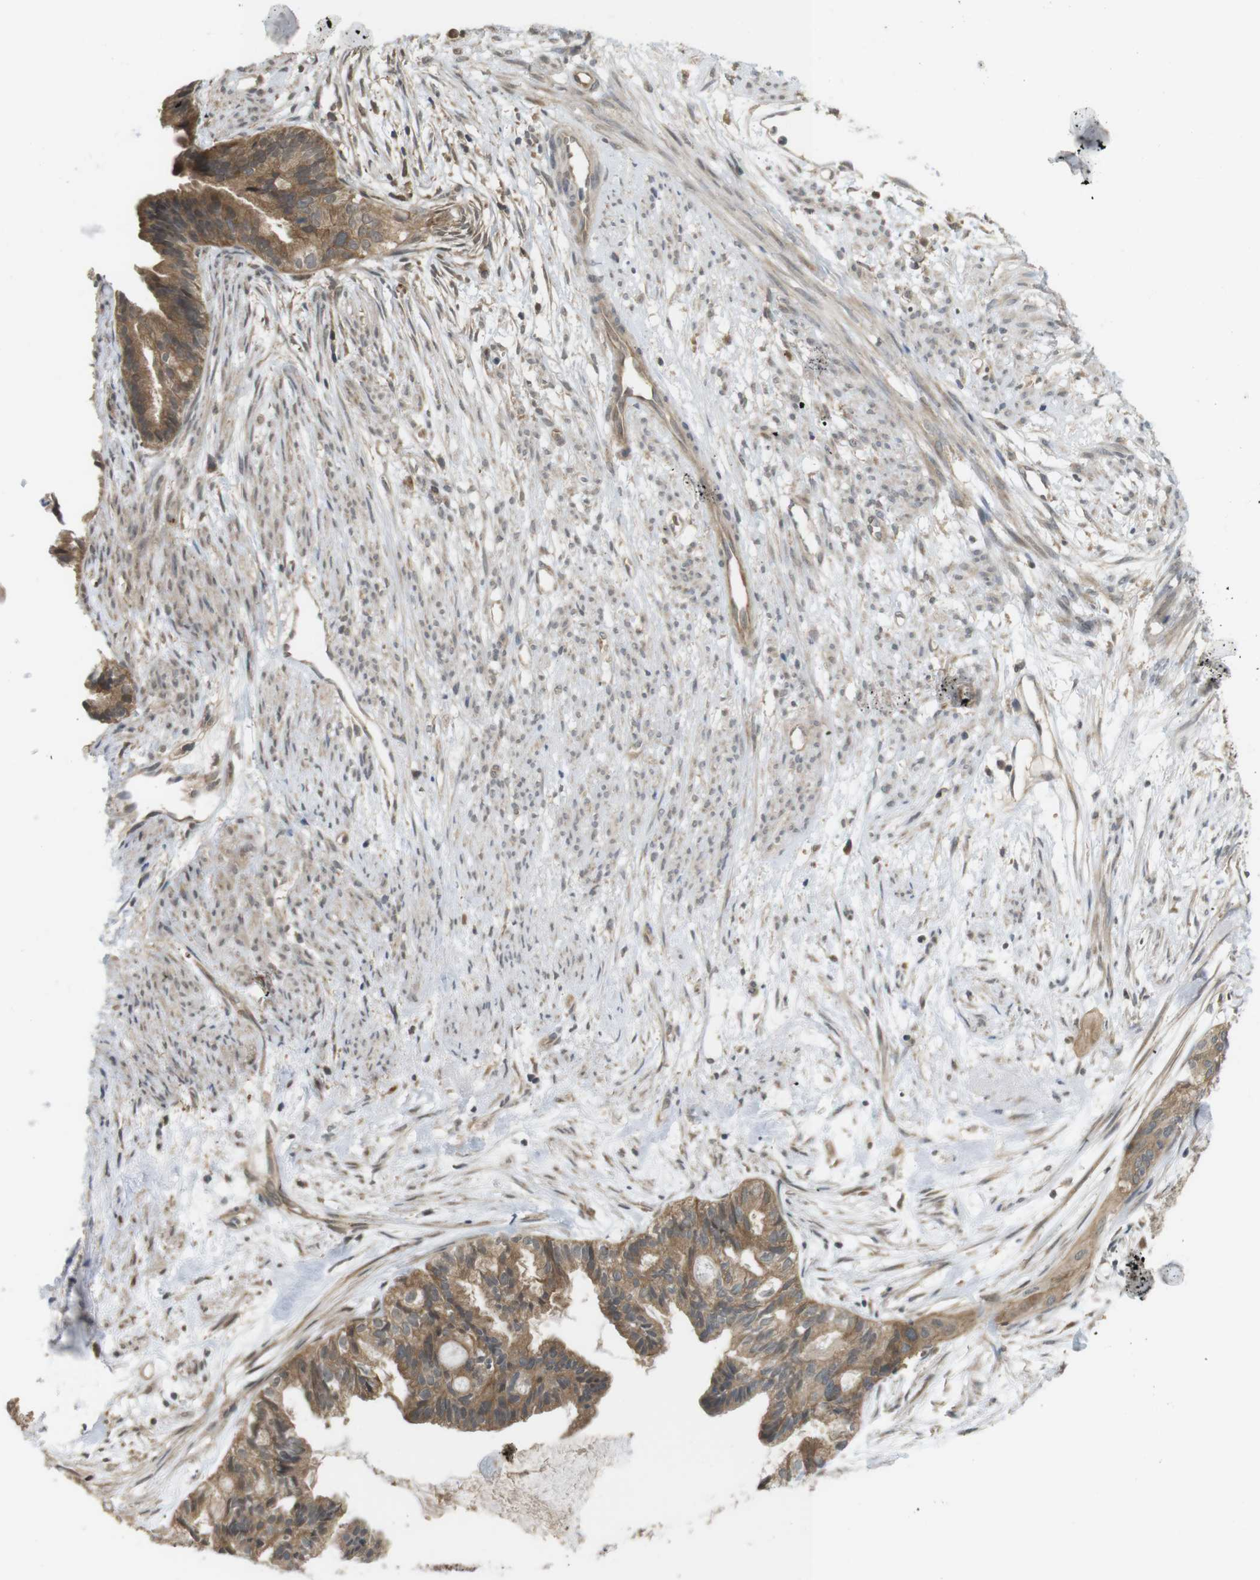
{"staining": {"intensity": "moderate", "quantity": ">75%", "location": "cytoplasmic/membranous"}, "tissue": "cervical cancer", "cell_type": "Tumor cells", "image_type": "cancer", "snomed": [{"axis": "morphology", "description": "Normal tissue, NOS"}, {"axis": "morphology", "description": "Adenocarcinoma, NOS"}, {"axis": "topography", "description": "Cervix"}, {"axis": "topography", "description": "Endometrium"}], "caption": "Human cervical cancer stained for a protein (brown) exhibits moderate cytoplasmic/membranous positive expression in about >75% of tumor cells.", "gene": "RNF130", "patient": {"sex": "female", "age": 86}}